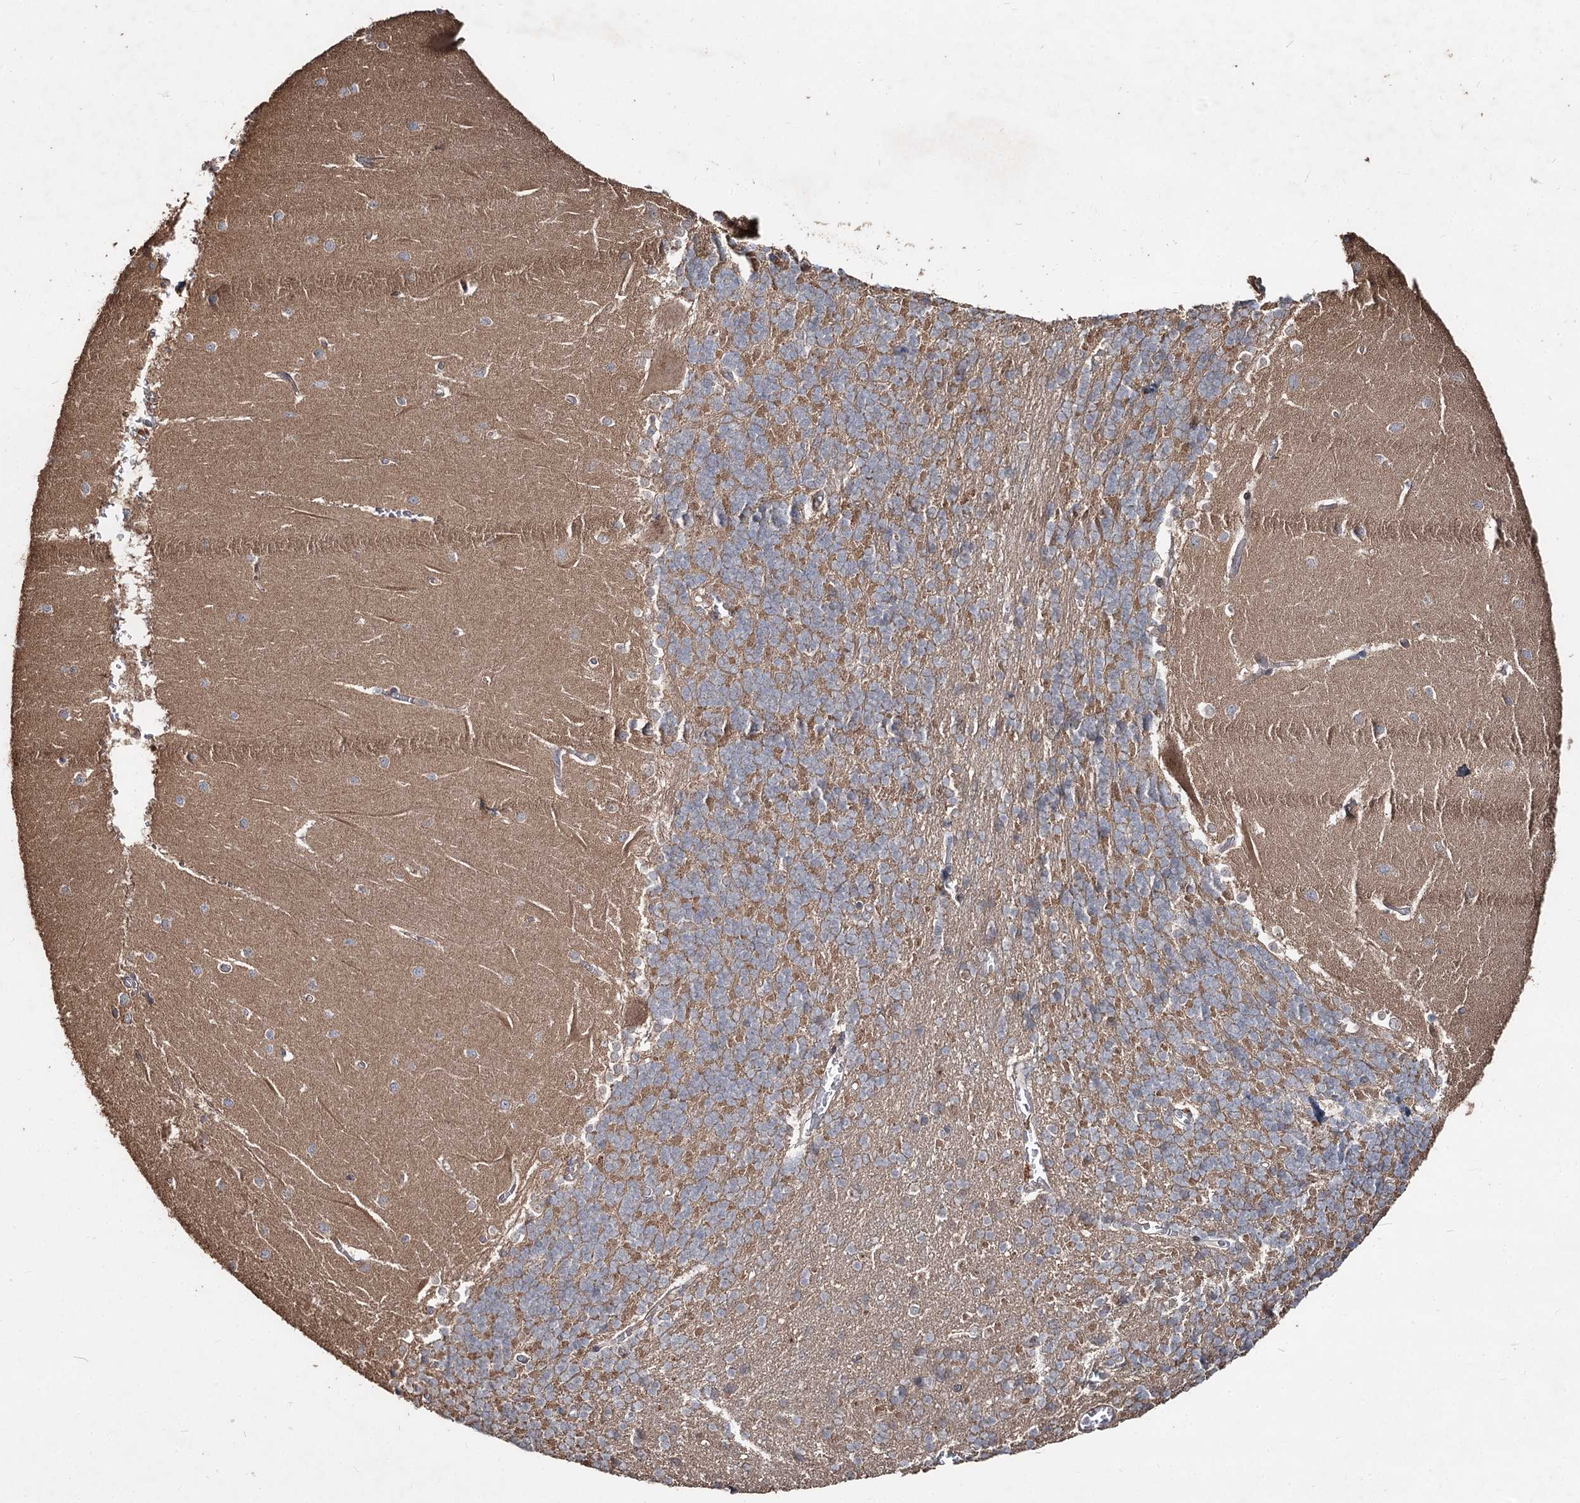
{"staining": {"intensity": "weak", "quantity": "25%-75%", "location": "cytoplasmic/membranous"}, "tissue": "cerebellum", "cell_type": "Cells in granular layer", "image_type": "normal", "snomed": [{"axis": "morphology", "description": "Normal tissue, NOS"}, {"axis": "topography", "description": "Cerebellum"}], "caption": "Unremarkable cerebellum shows weak cytoplasmic/membranous staining in approximately 25%-75% of cells in granular layer, visualized by immunohistochemistry. Ihc stains the protein in brown and the nuclei are stained blue.", "gene": "SPART", "patient": {"sex": "male", "age": 37}}